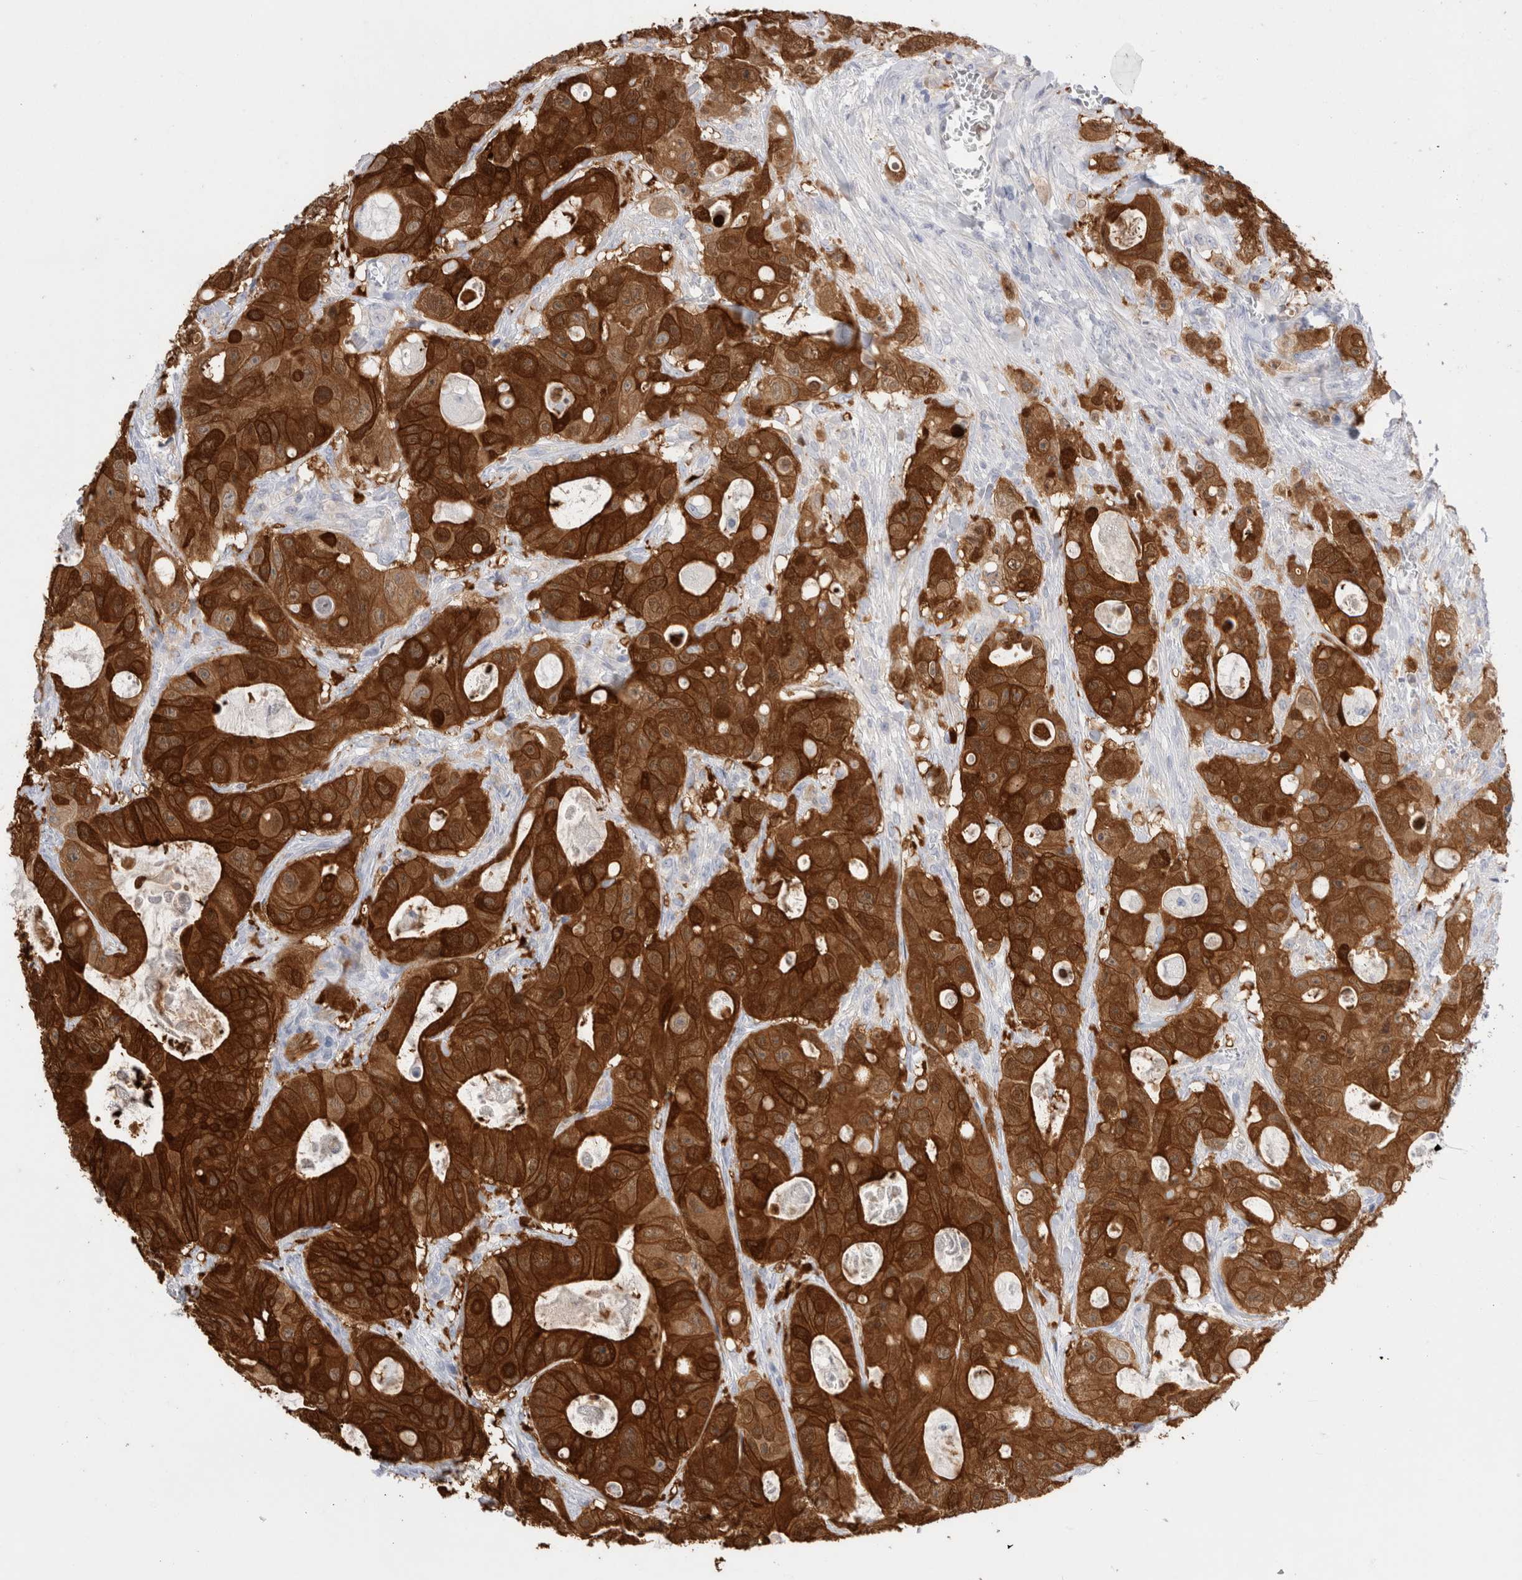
{"staining": {"intensity": "strong", "quantity": ">75%", "location": "cytoplasmic/membranous"}, "tissue": "colorectal cancer", "cell_type": "Tumor cells", "image_type": "cancer", "snomed": [{"axis": "morphology", "description": "Adenocarcinoma, NOS"}, {"axis": "topography", "description": "Colon"}], "caption": "A brown stain shows strong cytoplasmic/membranous staining of a protein in adenocarcinoma (colorectal) tumor cells.", "gene": "NAPEPLD", "patient": {"sex": "female", "age": 46}}